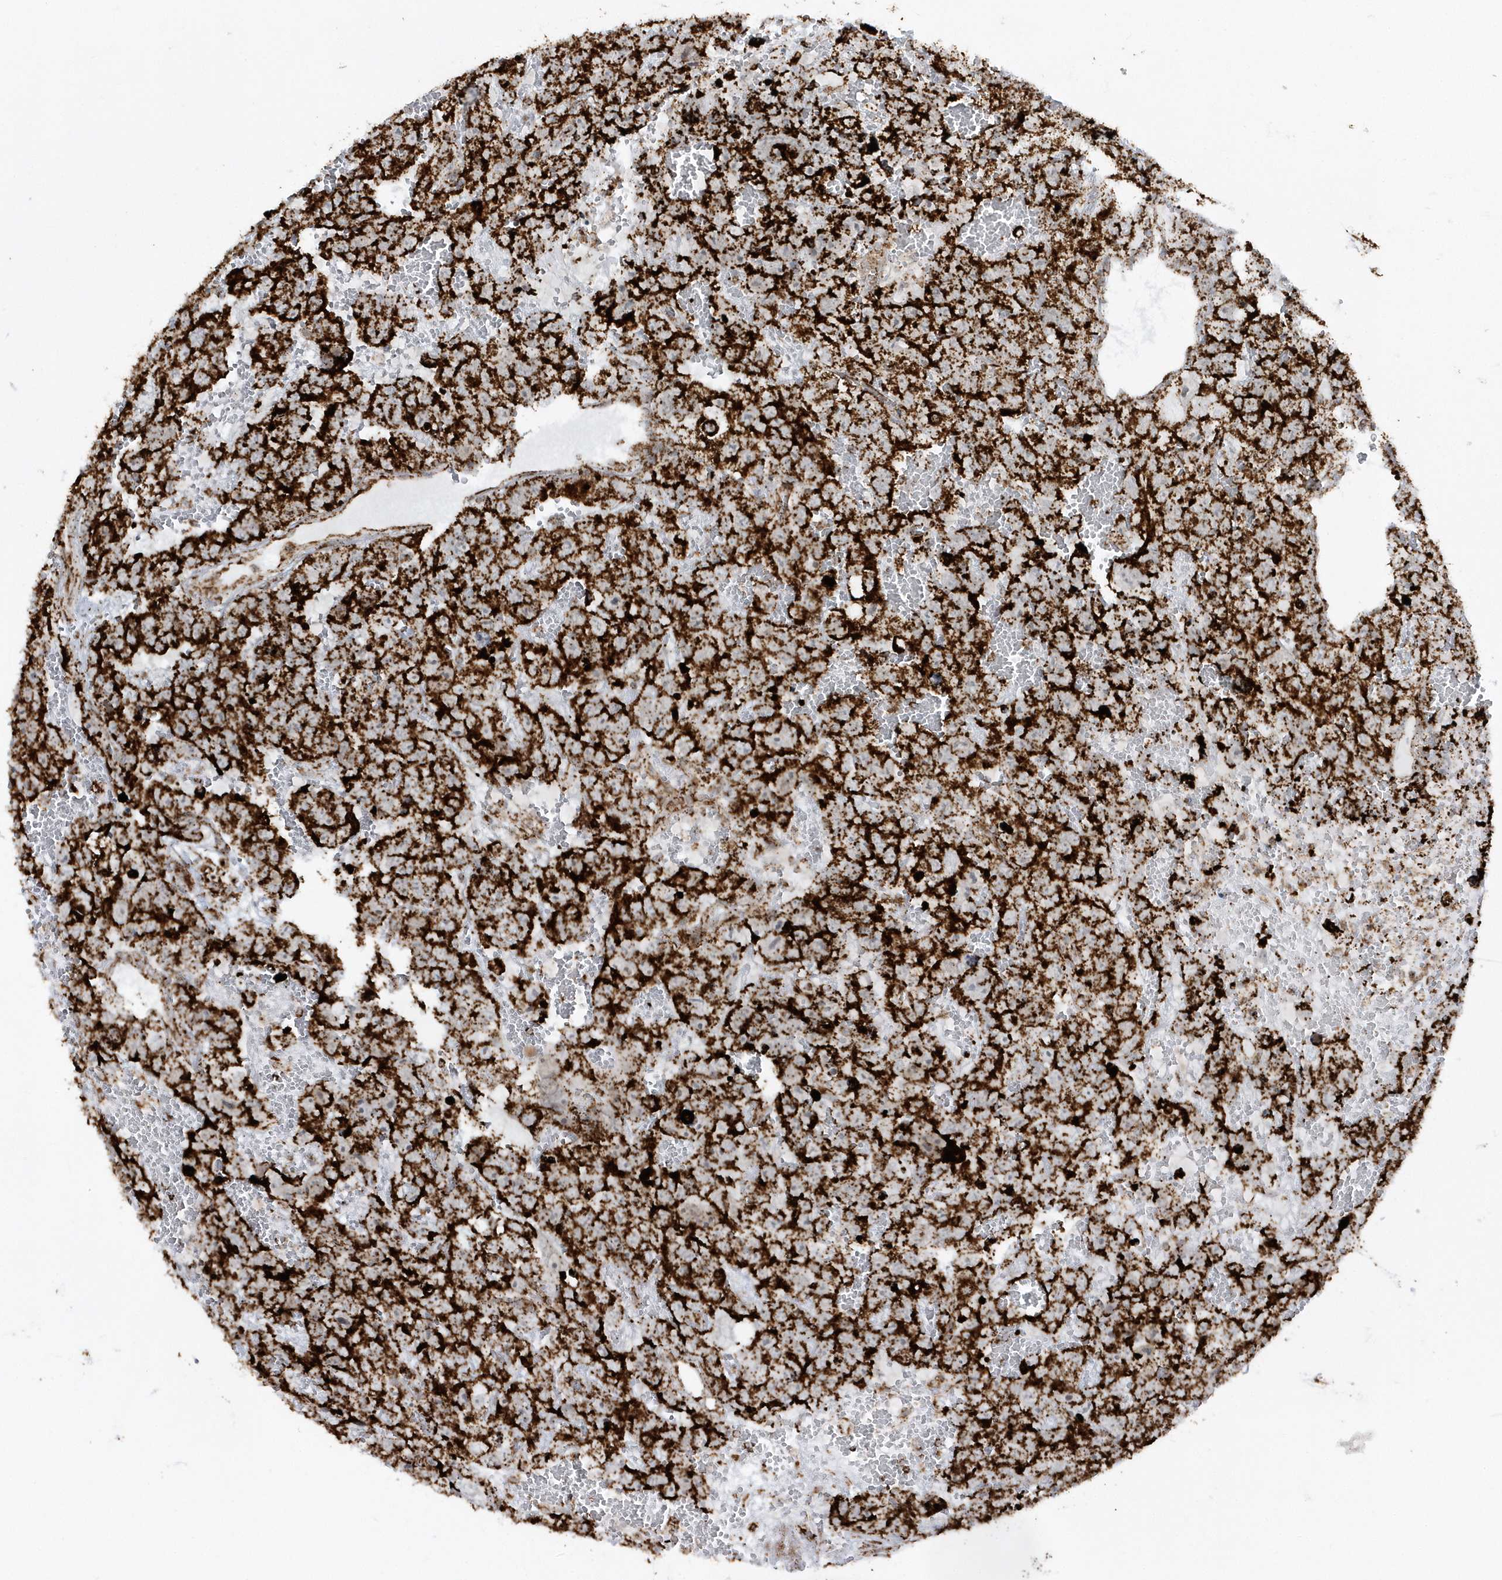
{"staining": {"intensity": "strong", "quantity": ">75%", "location": "cytoplasmic/membranous"}, "tissue": "testis cancer", "cell_type": "Tumor cells", "image_type": "cancer", "snomed": [{"axis": "morphology", "description": "Carcinoma, Embryonal, NOS"}, {"axis": "topography", "description": "Testis"}], "caption": "Immunohistochemical staining of human testis embryonal carcinoma exhibits high levels of strong cytoplasmic/membranous protein positivity in about >75% of tumor cells.", "gene": "CRY2", "patient": {"sex": "male", "age": 45}}